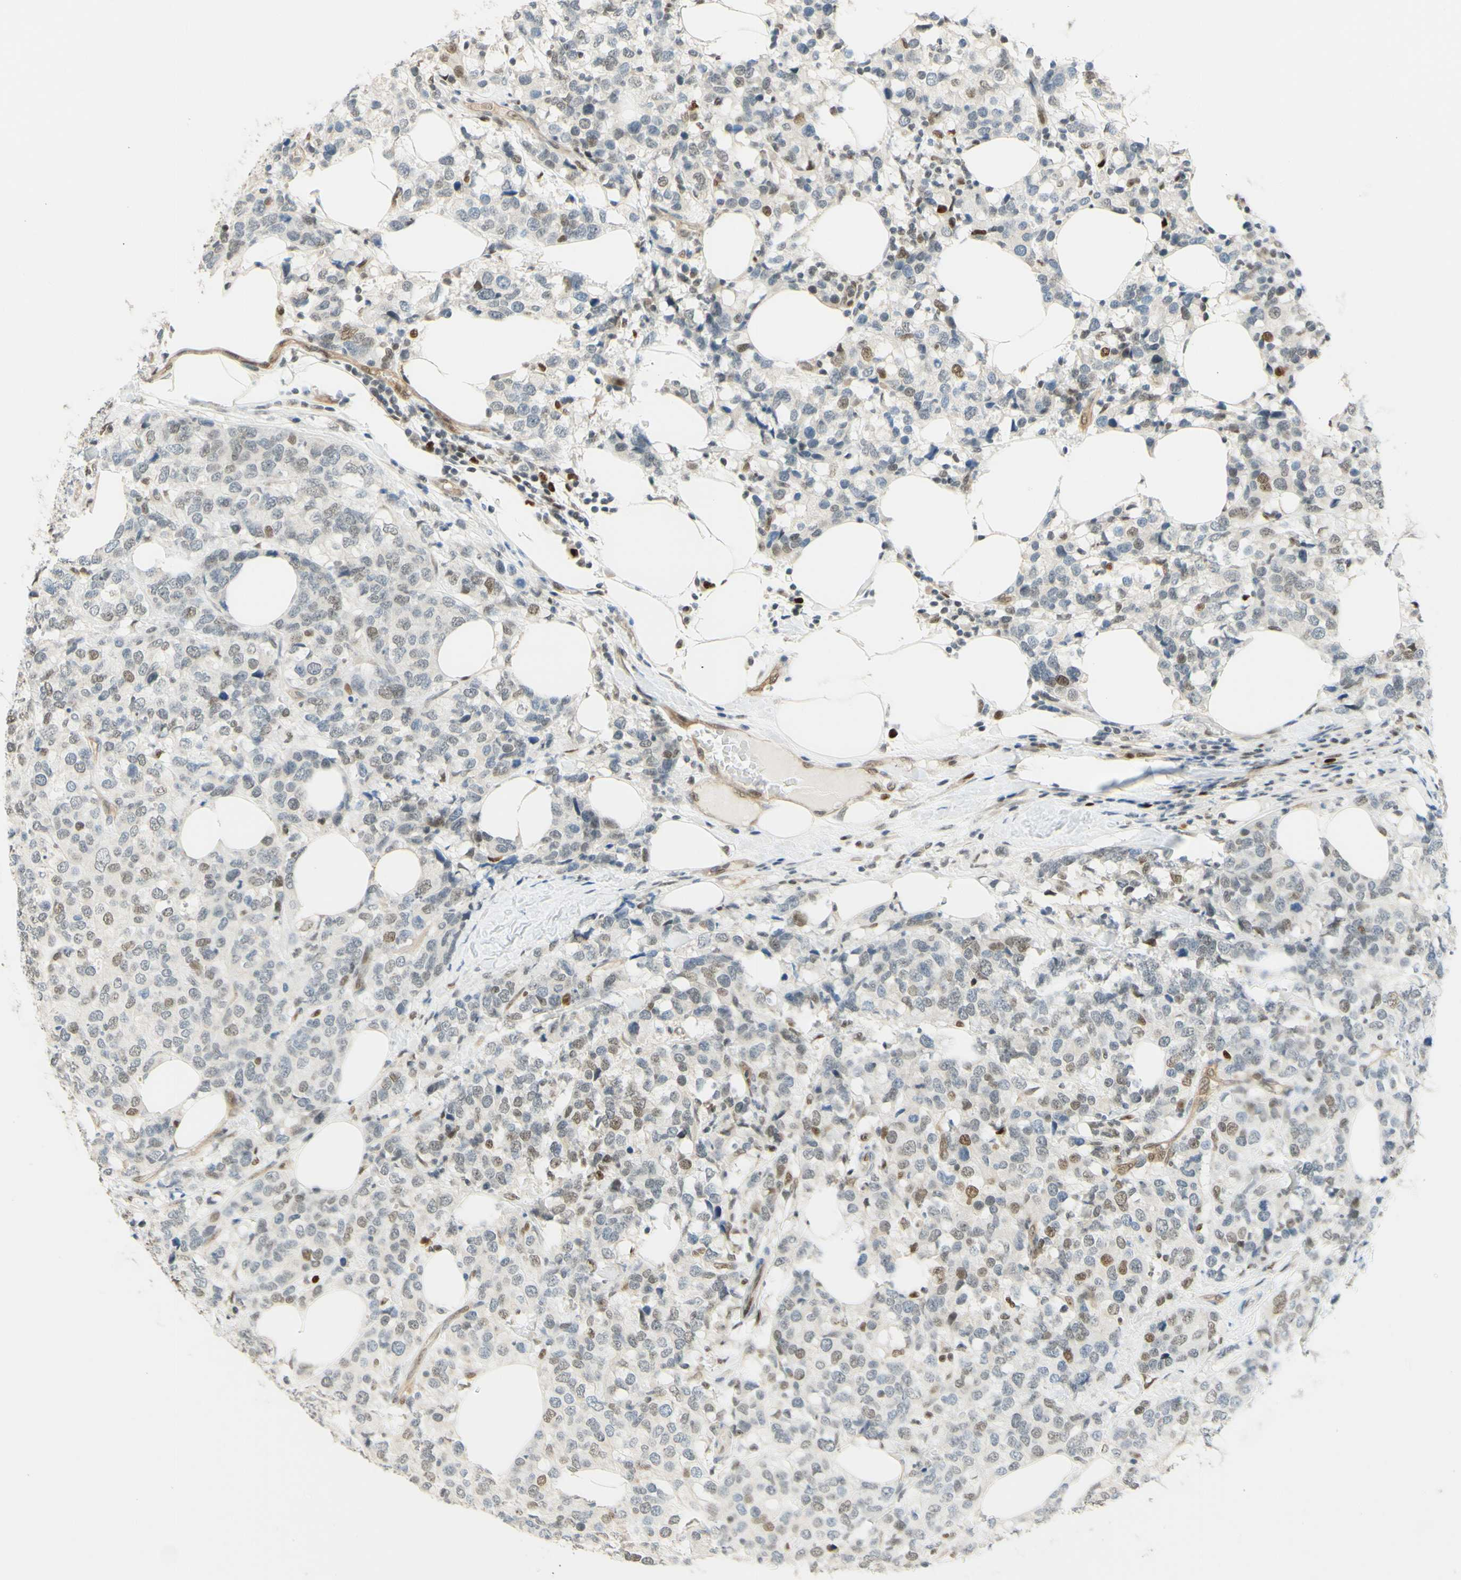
{"staining": {"intensity": "weak", "quantity": "25%-75%", "location": "nuclear"}, "tissue": "breast cancer", "cell_type": "Tumor cells", "image_type": "cancer", "snomed": [{"axis": "morphology", "description": "Lobular carcinoma"}, {"axis": "topography", "description": "Breast"}], "caption": "Immunohistochemical staining of breast cancer (lobular carcinoma) demonstrates low levels of weak nuclear positivity in approximately 25%-75% of tumor cells.", "gene": "POLB", "patient": {"sex": "female", "age": 59}}